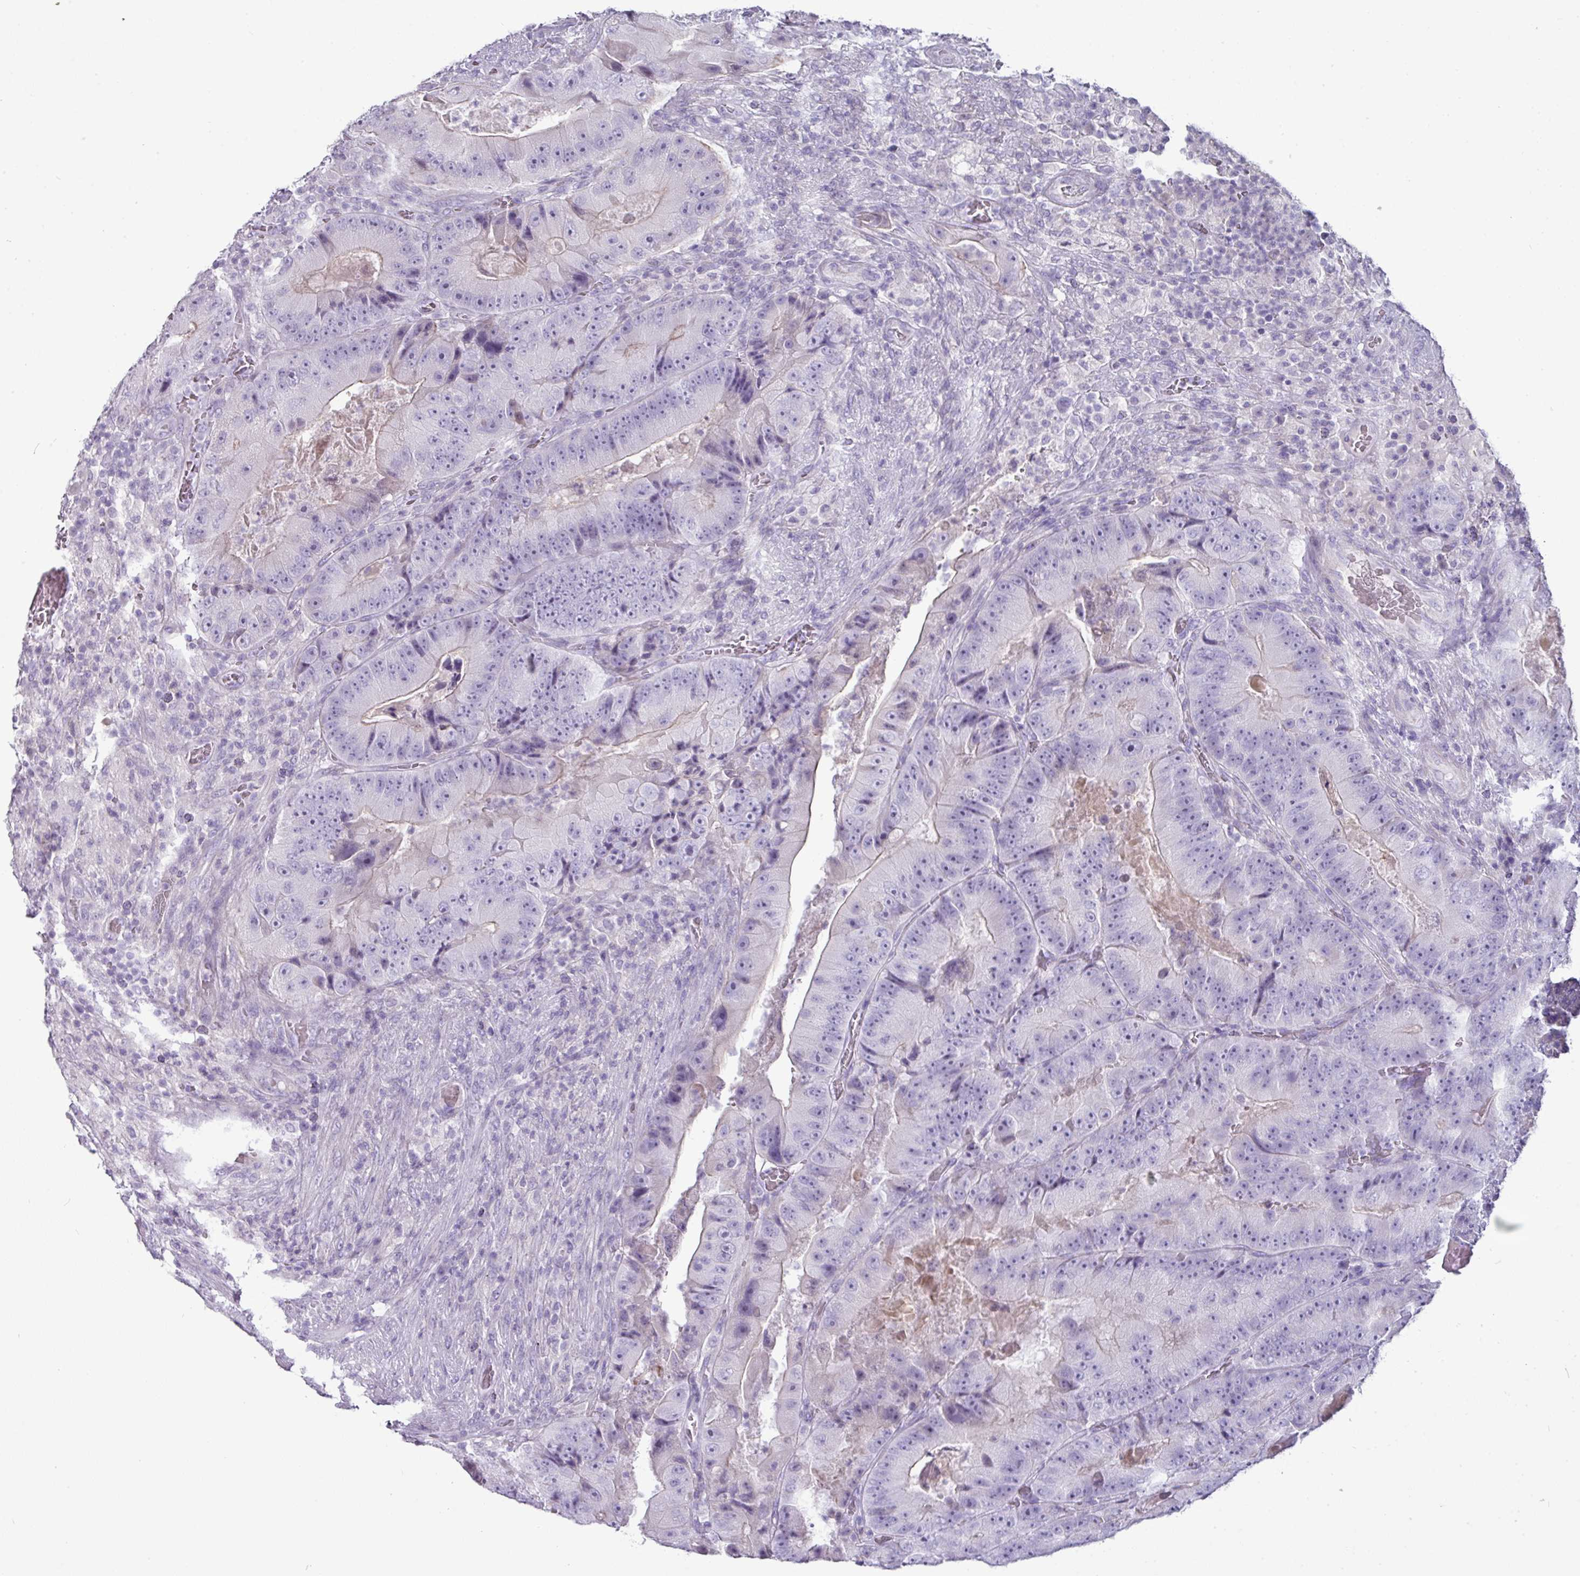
{"staining": {"intensity": "negative", "quantity": "none", "location": "none"}, "tissue": "colorectal cancer", "cell_type": "Tumor cells", "image_type": "cancer", "snomed": [{"axis": "morphology", "description": "Adenocarcinoma, NOS"}, {"axis": "topography", "description": "Colon"}], "caption": "Colorectal adenocarcinoma stained for a protein using immunohistochemistry displays no positivity tumor cells.", "gene": "GSTA3", "patient": {"sex": "female", "age": 86}}